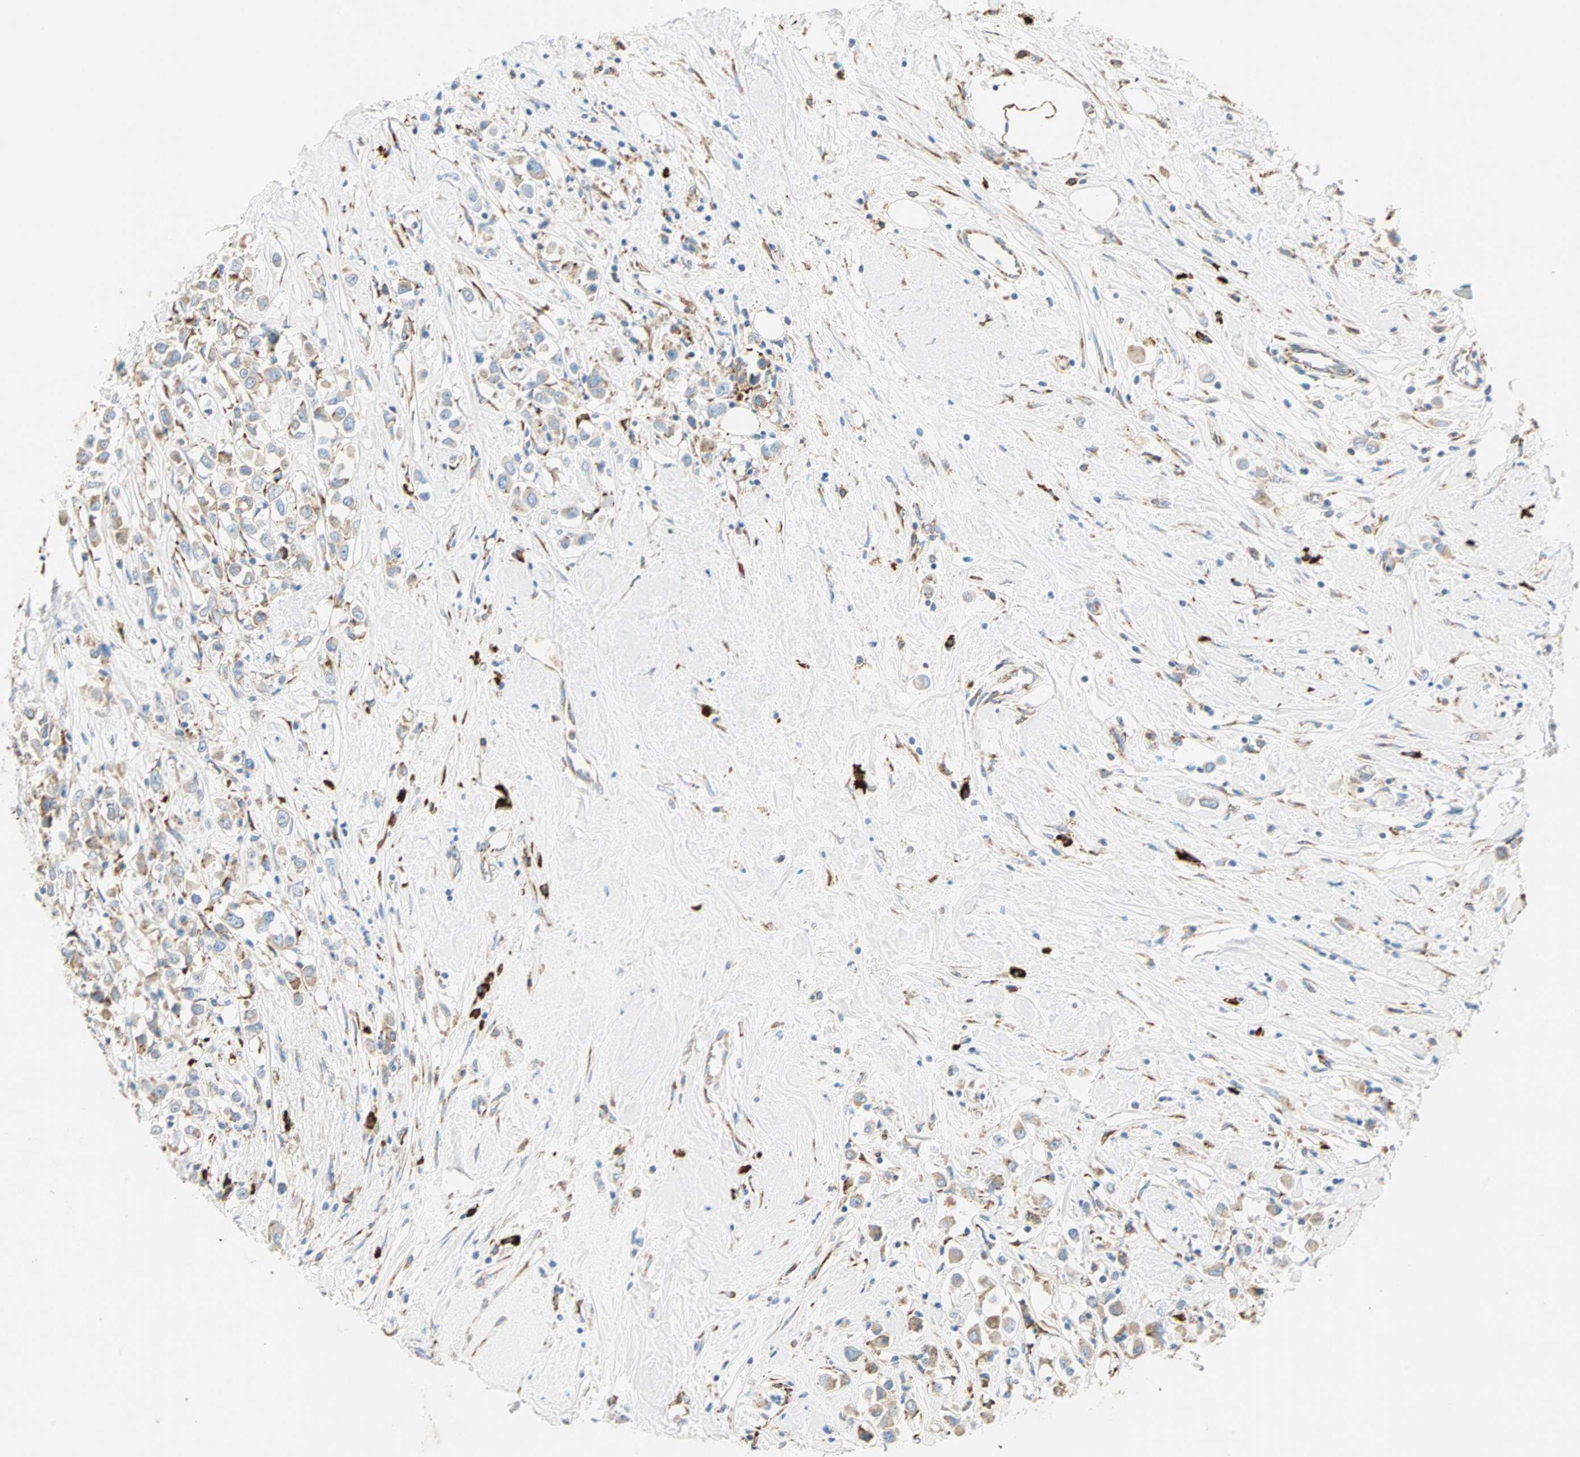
{"staining": {"intensity": "moderate", "quantity": ">75%", "location": "cytoplasmic/membranous"}, "tissue": "breast cancer", "cell_type": "Tumor cells", "image_type": "cancer", "snomed": [{"axis": "morphology", "description": "Duct carcinoma"}, {"axis": "topography", "description": "Breast"}], "caption": "Moderate cytoplasmic/membranous expression for a protein is seen in approximately >75% of tumor cells of breast invasive ductal carcinoma using IHC.", "gene": "PLCXD1", "patient": {"sex": "female", "age": 61}}